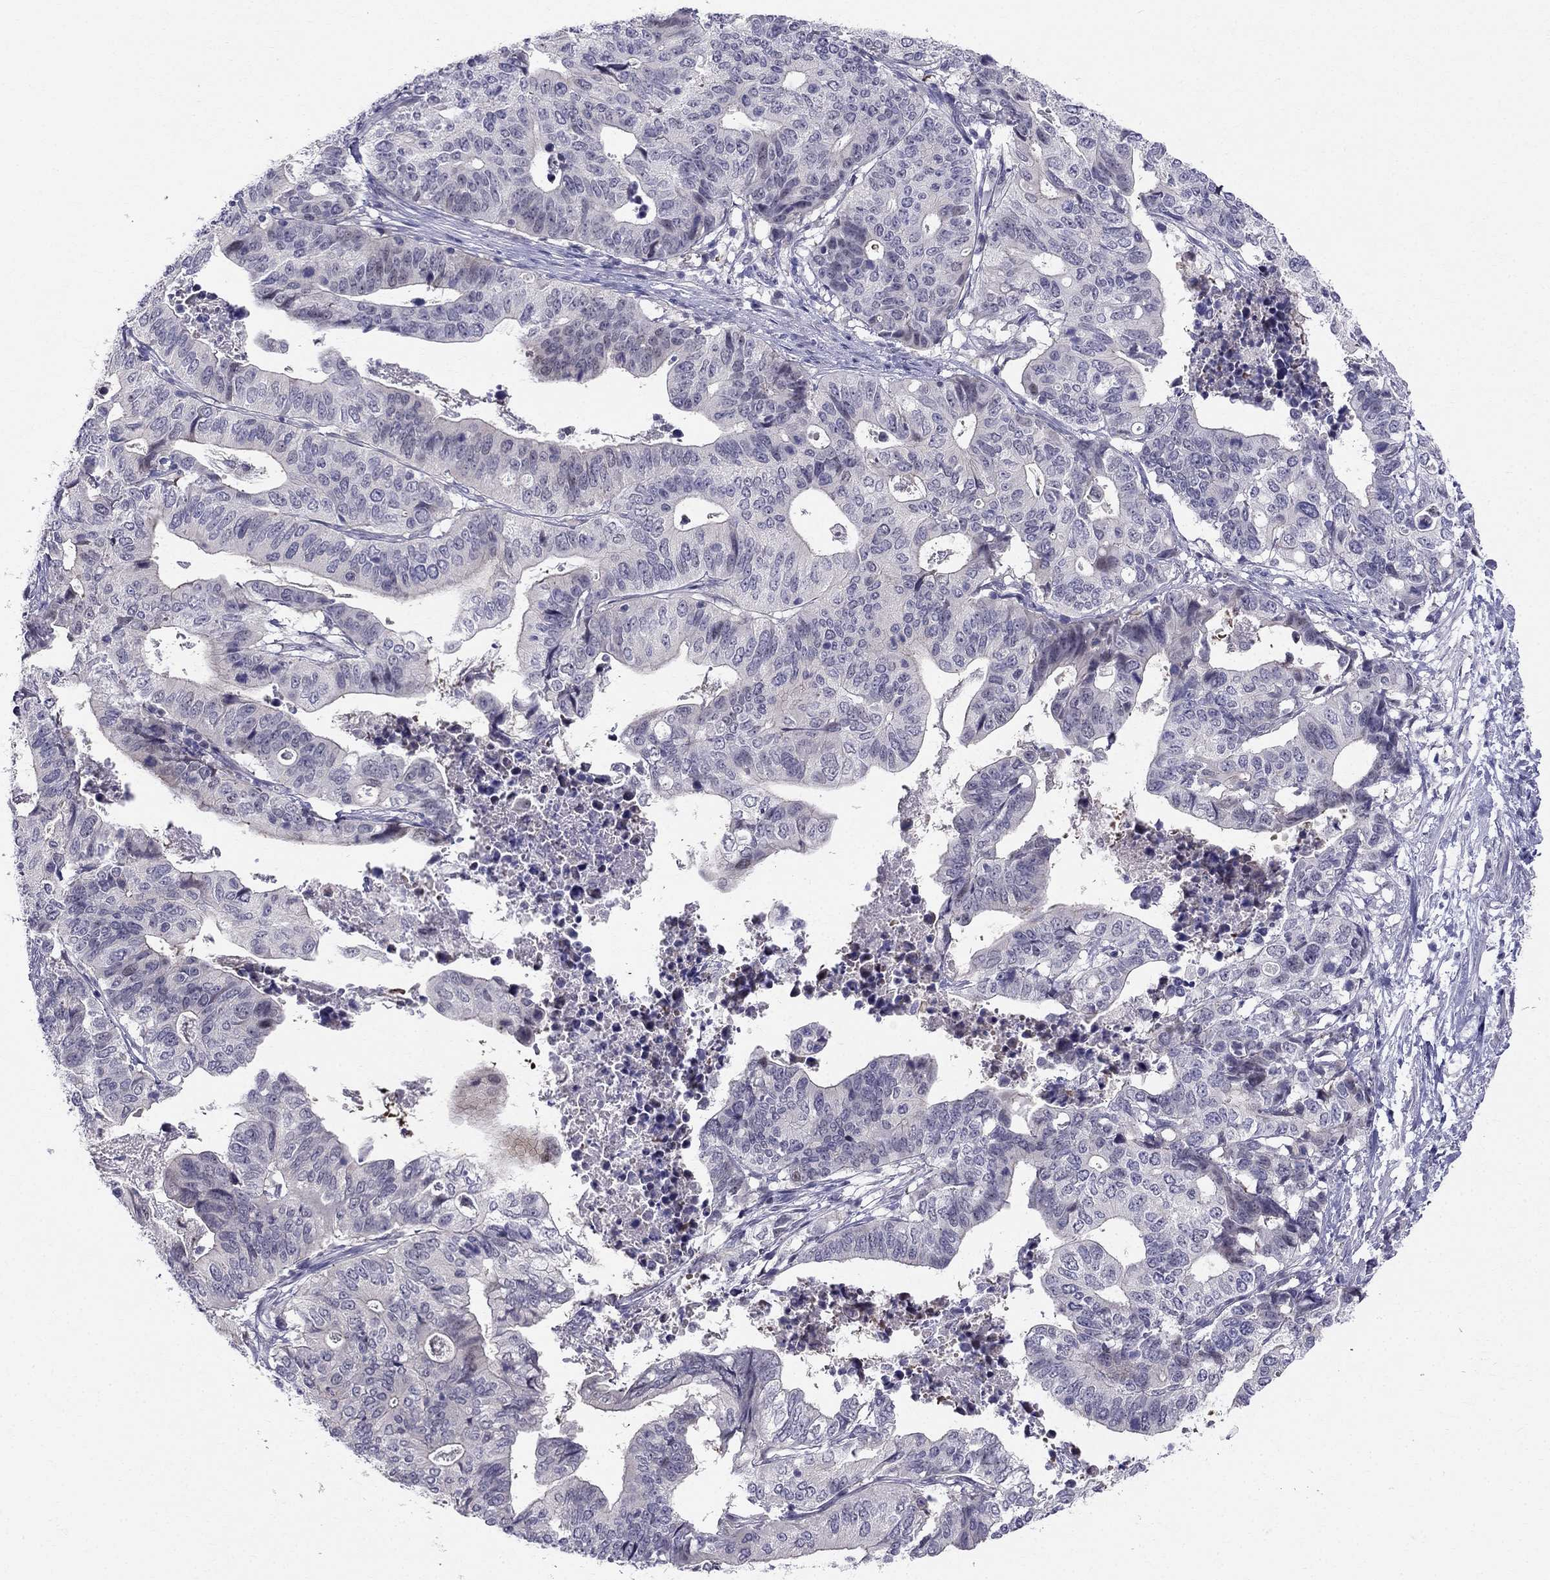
{"staining": {"intensity": "negative", "quantity": "none", "location": "none"}, "tissue": "stomach cancer", "cell_type": "Tumor cells", "image_type": "cancer", "snomed": [{"axis": "morphology", "description": "Adenocarcinoma, NOS"}, {"axis": "topography", "description": "Stomach, upper"}], "caption": "This is an IHC image of adenocarcinoma (stomach). There is no positivity in tumor cells.", "gene": "BAG5", "patient": {"sex": "female", "age": 67}}